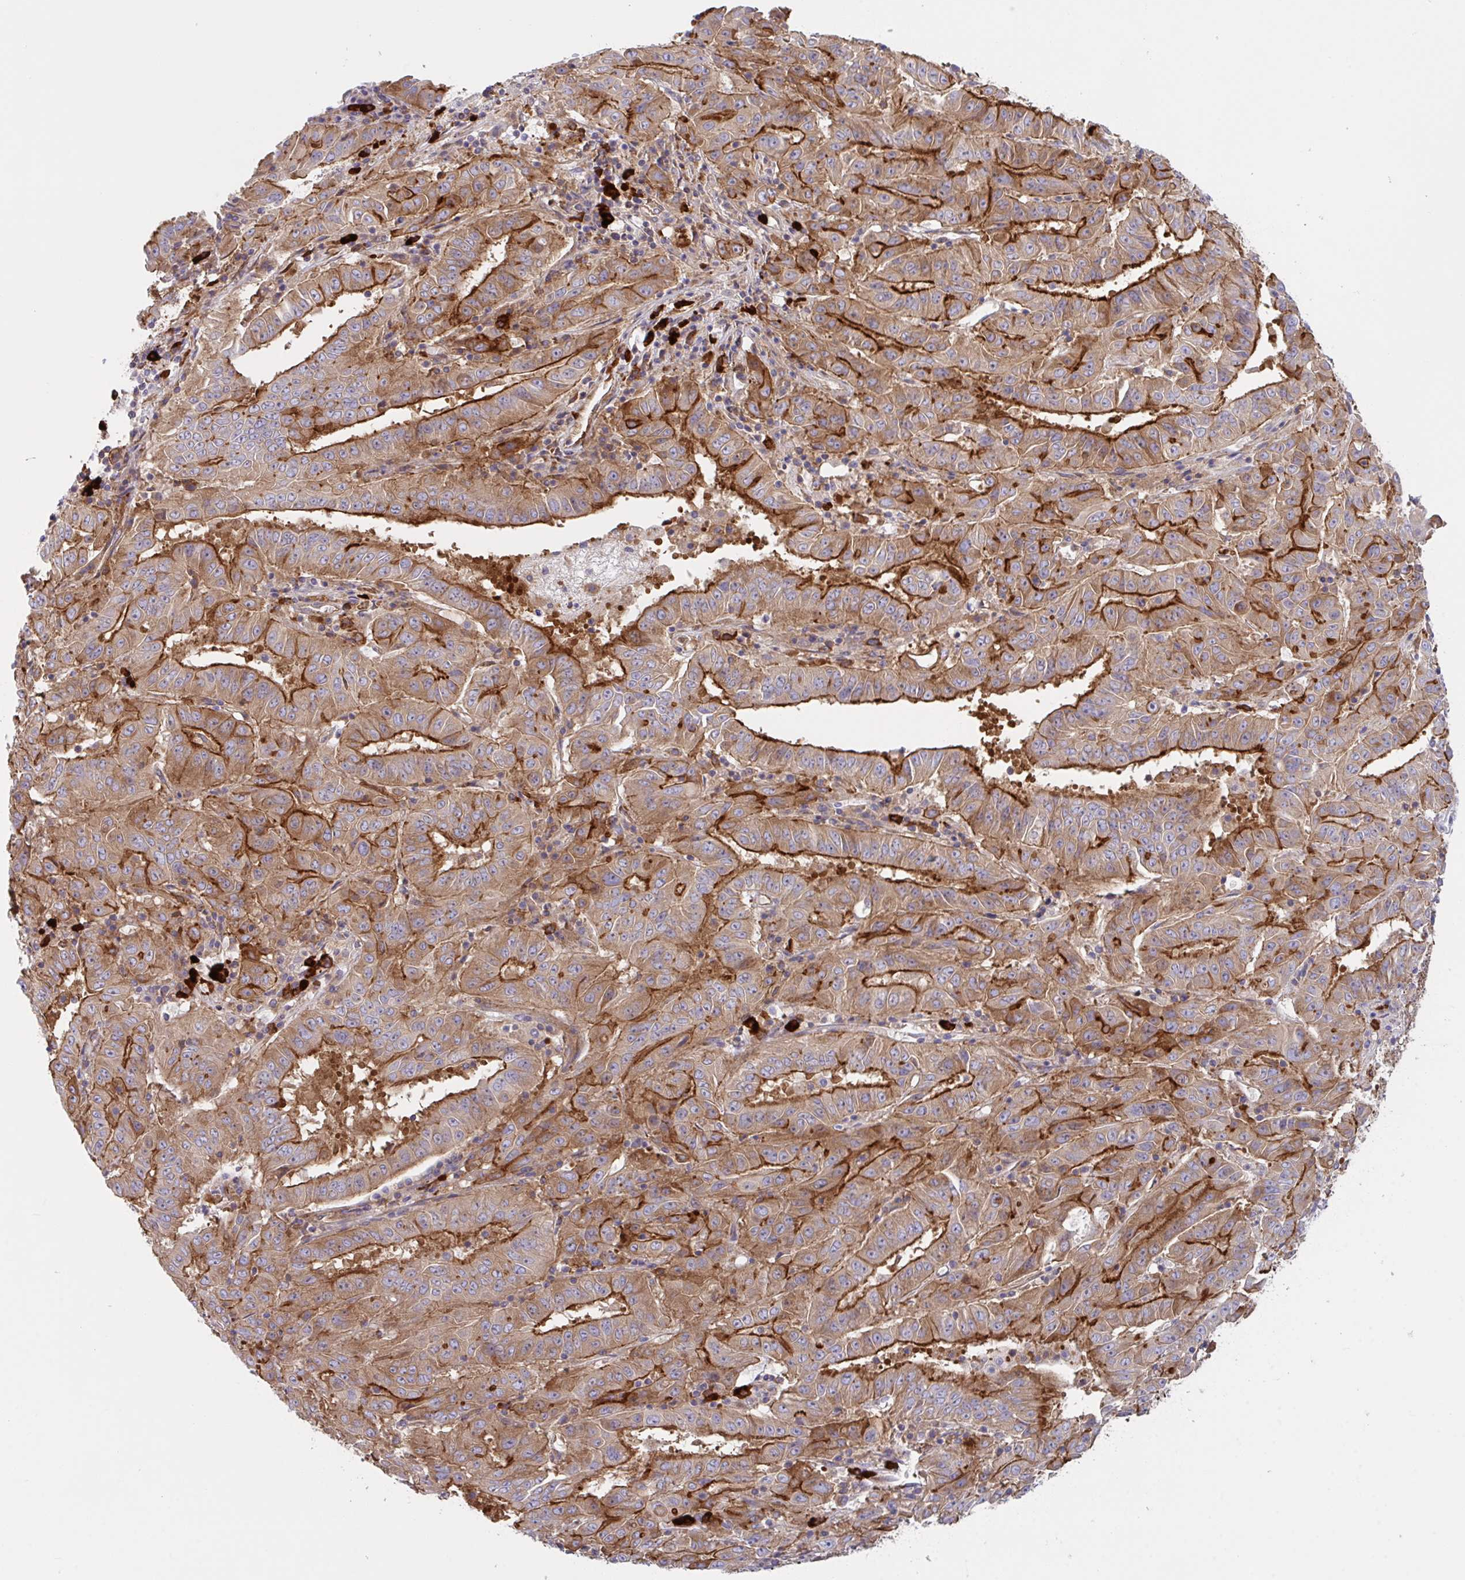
{"staining": {"intensity": "strong", "quantity": "25%-75%", "location": "cytoplasmic/membranous"}, "tissue": "pancreatic cancer", "cell_type": "Tumor cells", "image_type": "cancer", "snomed": [{"axis": "morphology", "description": "Adenocarcinoma, NOS"}, {"axis": "topography", "description": "Pancreas"}], "caption": "Immunohistochemistry histopathology image of adenocarcinoma (pancreatic) stained for a protein (brown), which demonstrates high levels of strong cytoplasmic/membranous expression in approximately 25%-75% of tumor cells.", "gene": "YARS2", "patient": {"sex": "male", "age": 63}}